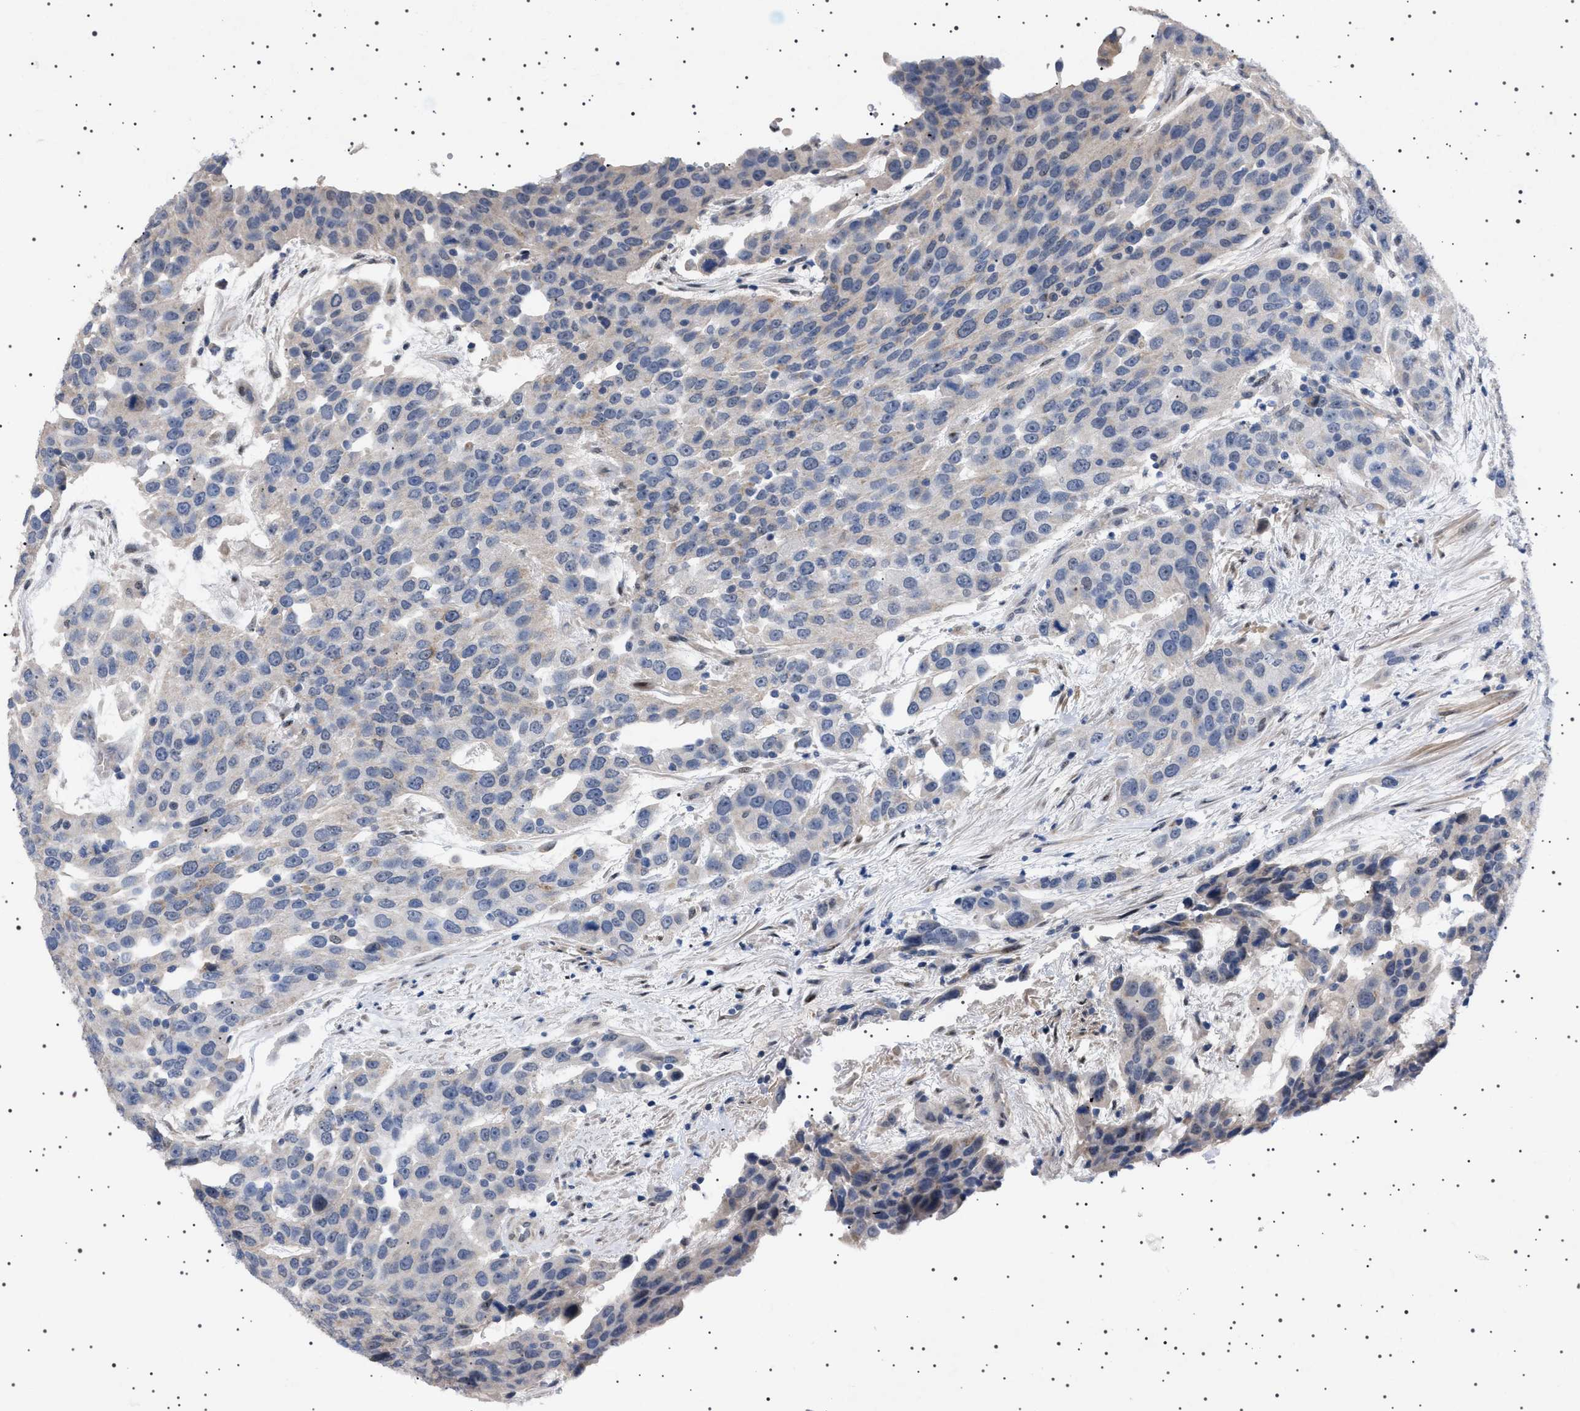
{"staining": {"intensity": "weak", "quantity": "<25%", "location": "cytoplasmic/membranous"}, "tissue": "urothelial cancer", "cell_type": "Tumor cells", "image_type": "cancer", "snomed": [{"axis": "morphology", "description": "Urothelial carcinoma, High grade"}, {"axis": "topography", "description": "Urinary bladder"}], "caption": "The histopathology image displays no staining of tumor cells in high-grade urothelial carcinoma.", "gene": "HTR1A", "patient": {"sex": "female", "age": 80}}